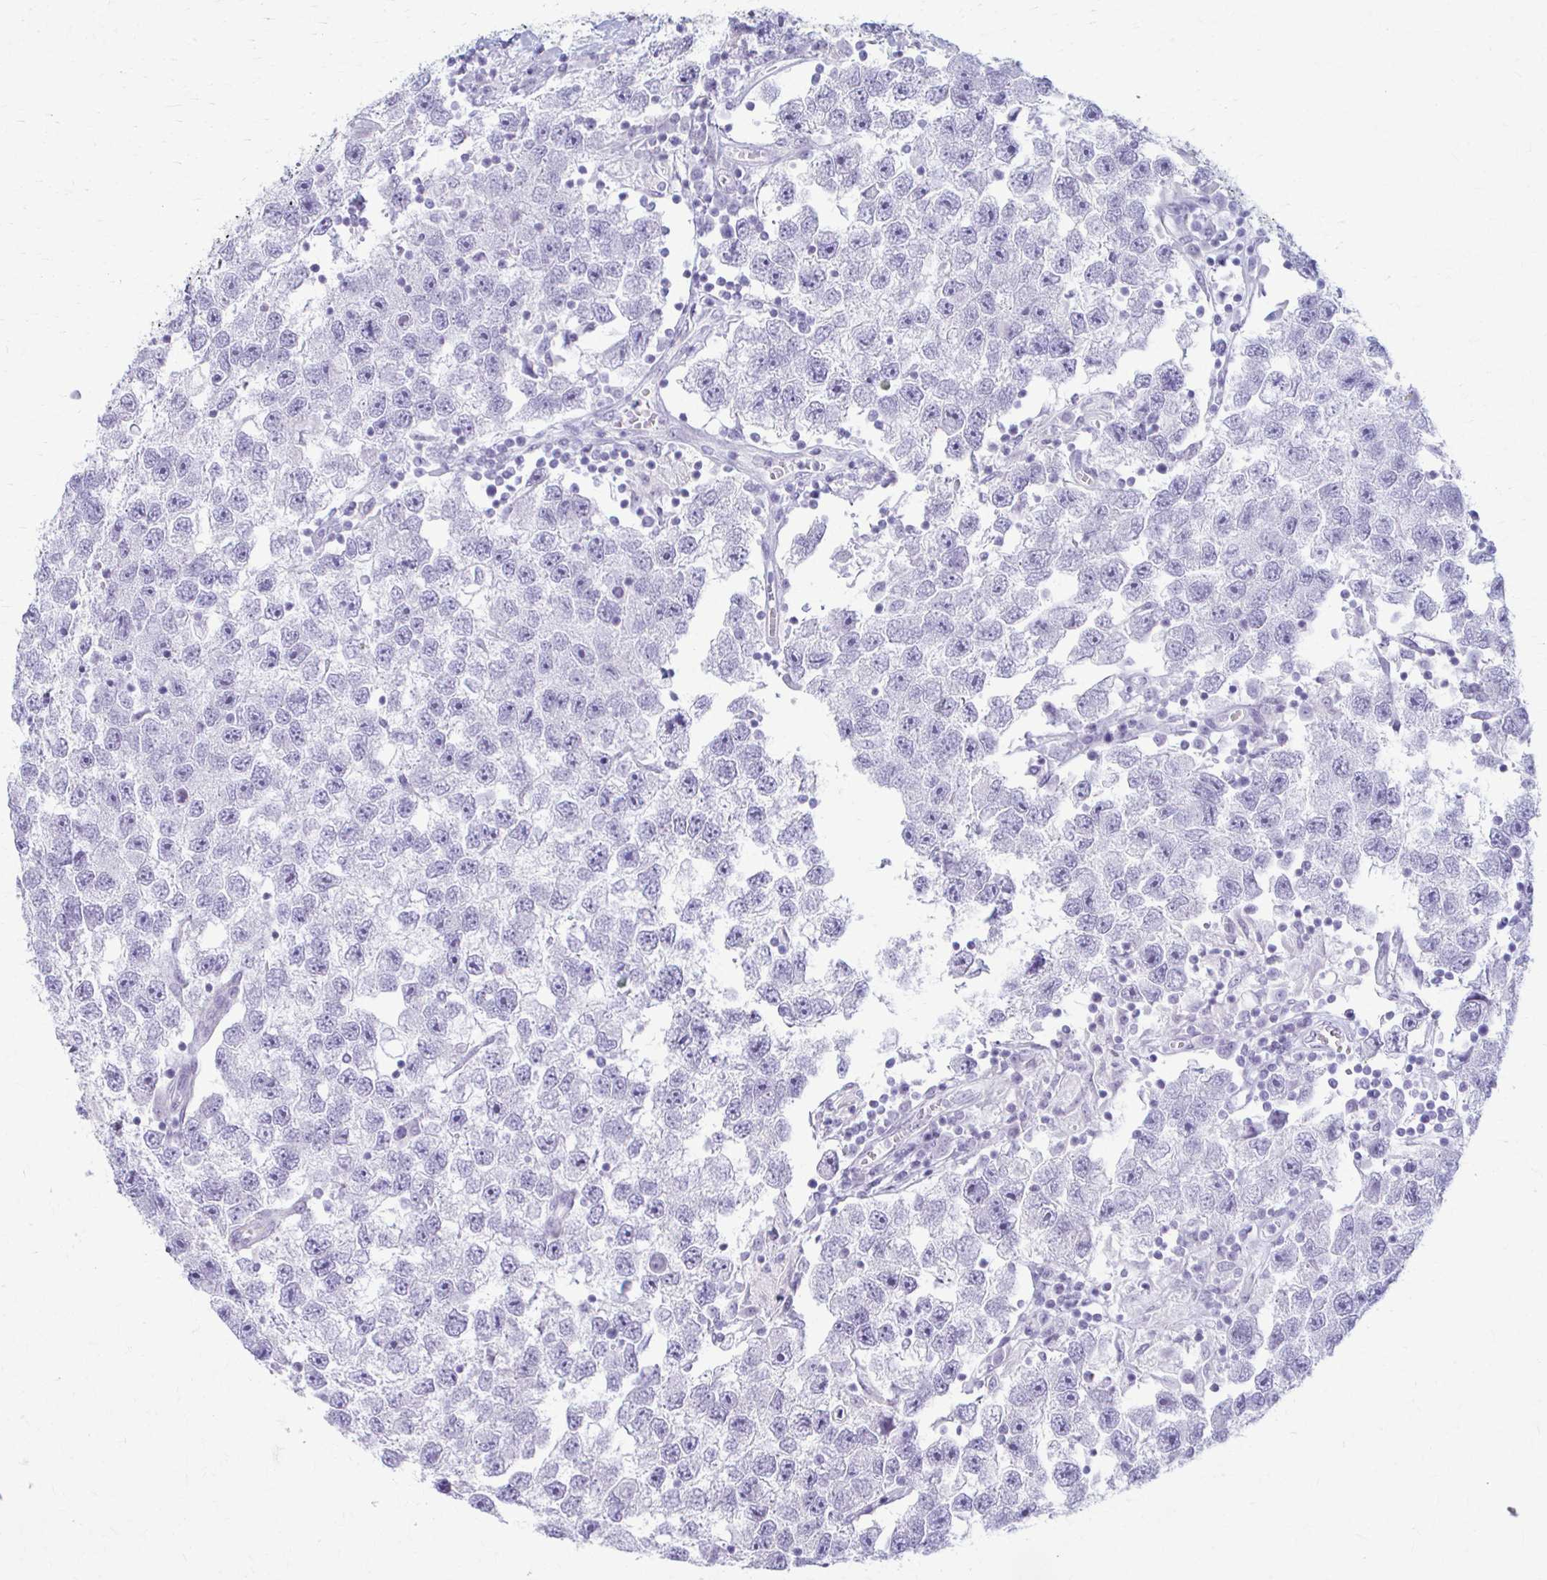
{"staining": {"intensity": "negative", "quantity": "none", "location": "none"}, "tissue": "testis cancer", "cell_type": "Tumor cells", "image_type": "cancer", "snomed": [{"axis": "morphology", "description": "Seminoma, NOS"}, {"axis": "topography", "description": "Testis"}], "caption": "IHC micrograph of human testis seminoma stained for a protein (brown), which displays no expression in tumor cells.", "gene": "PRKRA", "patient": {"sex": "male", "age": 26}}